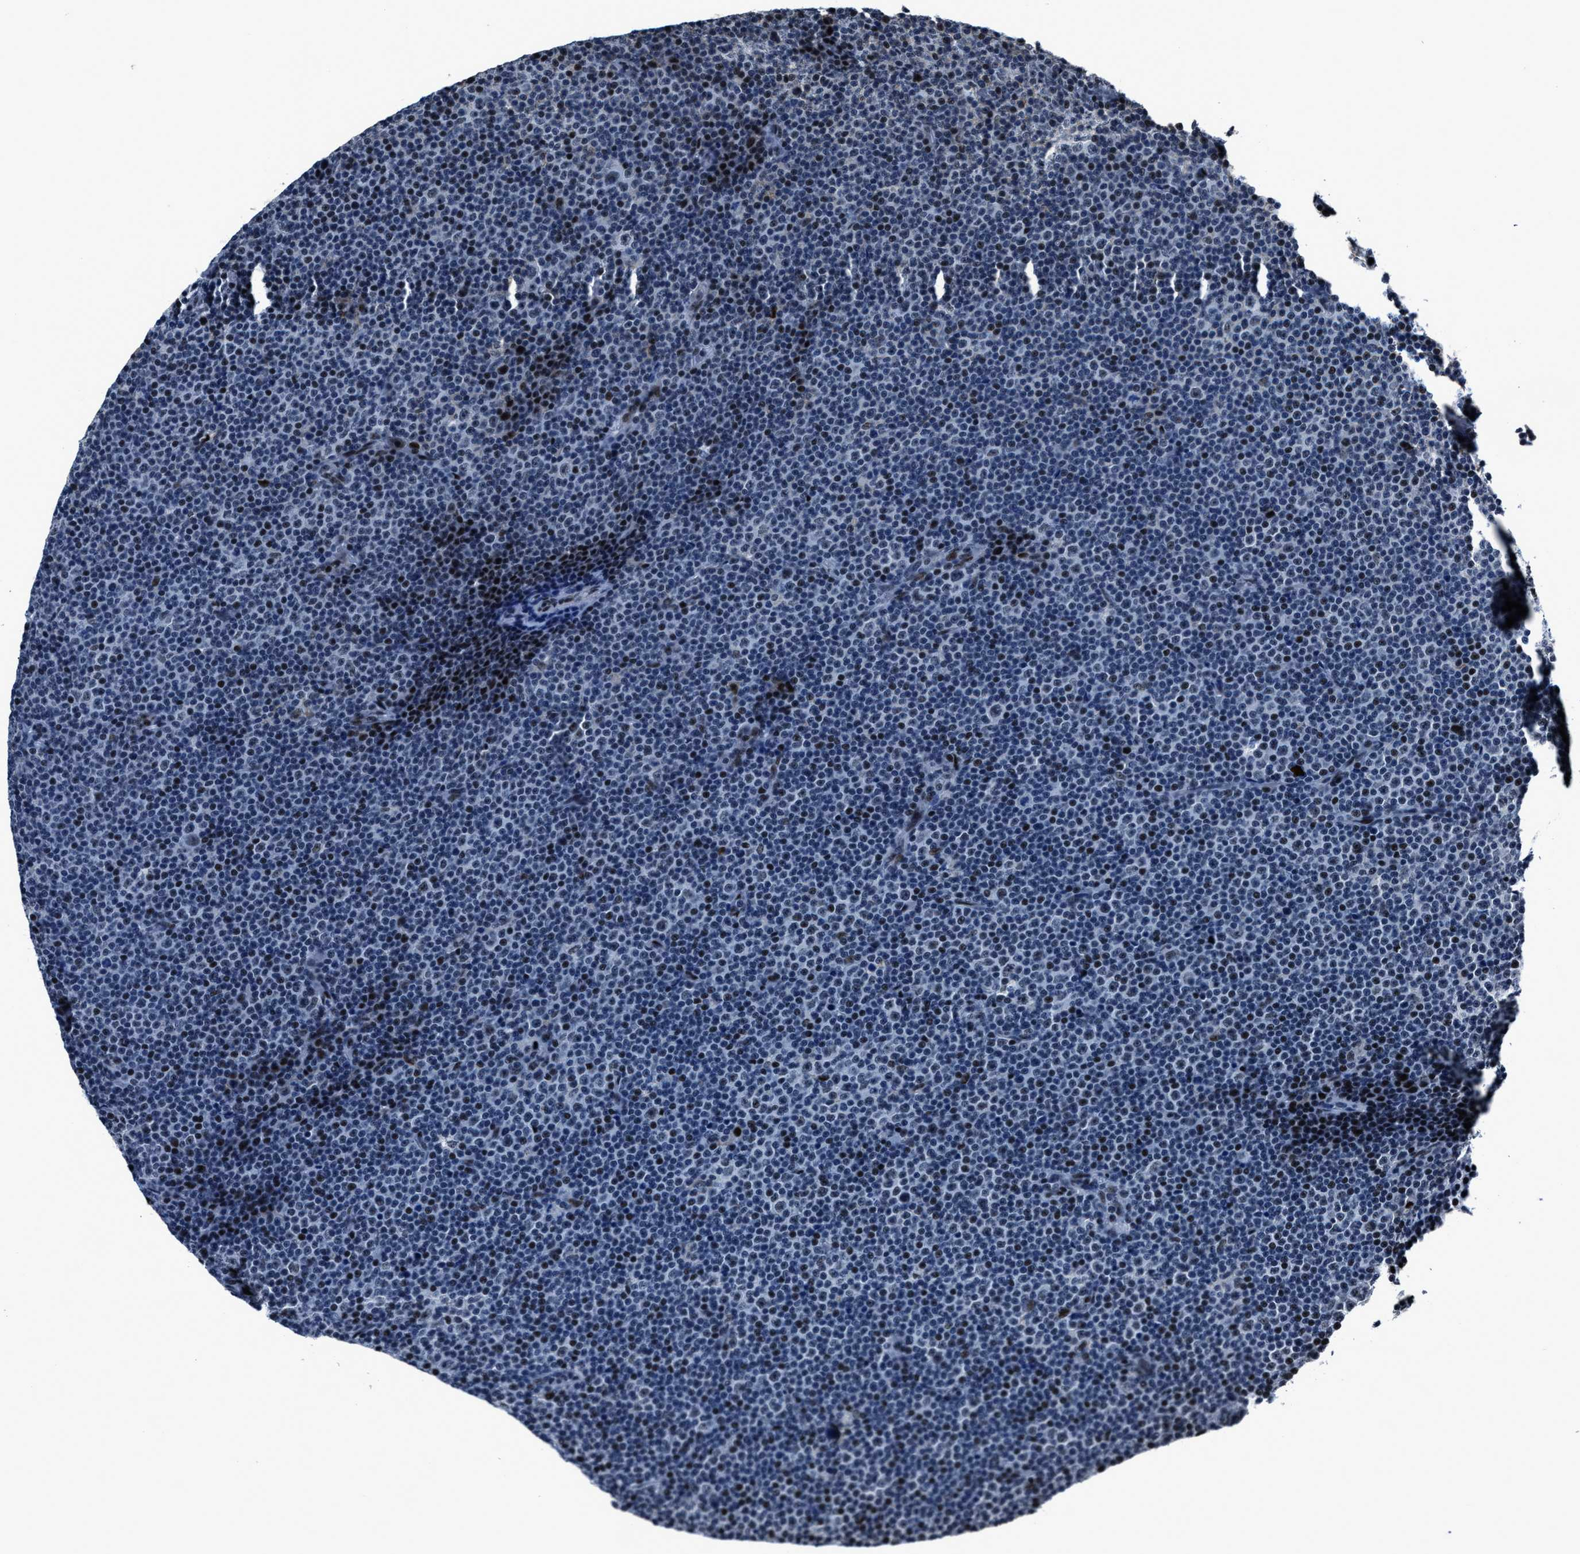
{"staining": {"intensity": "negative", "quantity": "none", "location": "none"}, "tissue": "lymphoma", "cell_type": "Tumor cells", "image_type": "cancer", "snomed": [{"axis": "morphology", "description": "Malignant lymphoma, non-Hodgkin's type, Low grade"}, {"axis": "topography", "description": "Lymph node"}], "caption": "Tumor cells show no significant protein positivity in low-grade malignant lymphoma, non-Hodgkin's type. (Stains: DAB (3,3'-diaminobenzidine) IHC with hematoxylin counter stain, Microscopy: brightfield microscopy at high magnification).", "gene": "PPIE", "patient": {"sex": "female", "age": 67}}